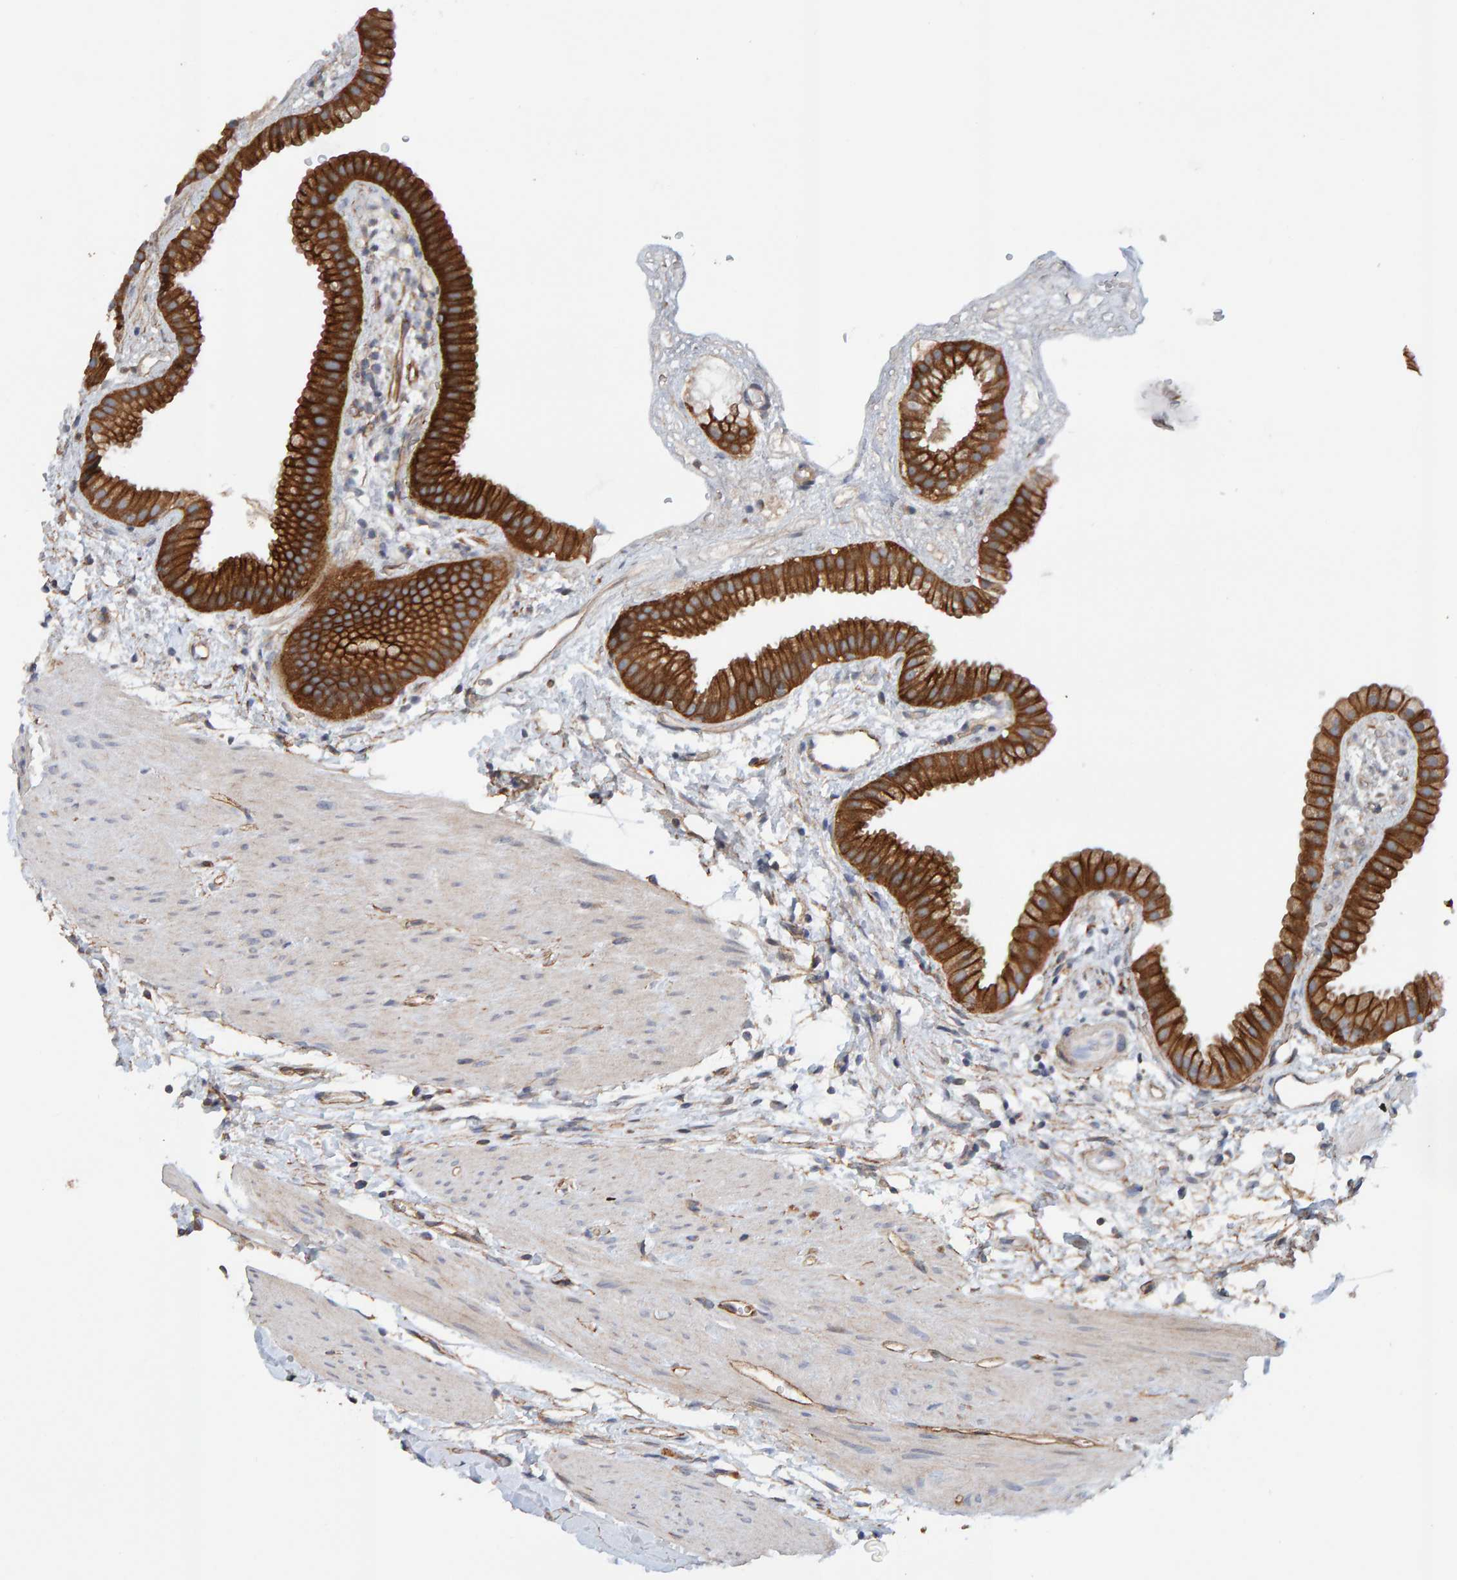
{"staining": {"intensity": "strong", "quantity": ">75%", "location": "cytoplasmic/membranous"}, "tissue": "gallbladder", "cell_type": "Glandular cells", "image_type": "normal", "snomed": [{"axis": "morphology", "description": "Normal tissue, NOS"}, {"axis": "topography", "description": "Gallbladder"}], "caption": "Brown immunohistochemical staining in benign human gallbladder exhibits strong cytoplasmic/membranous positivity in approximately >75% of glandular cells.", "gene": "RGP1", "patient": {"sex": "female", "age": 64}}